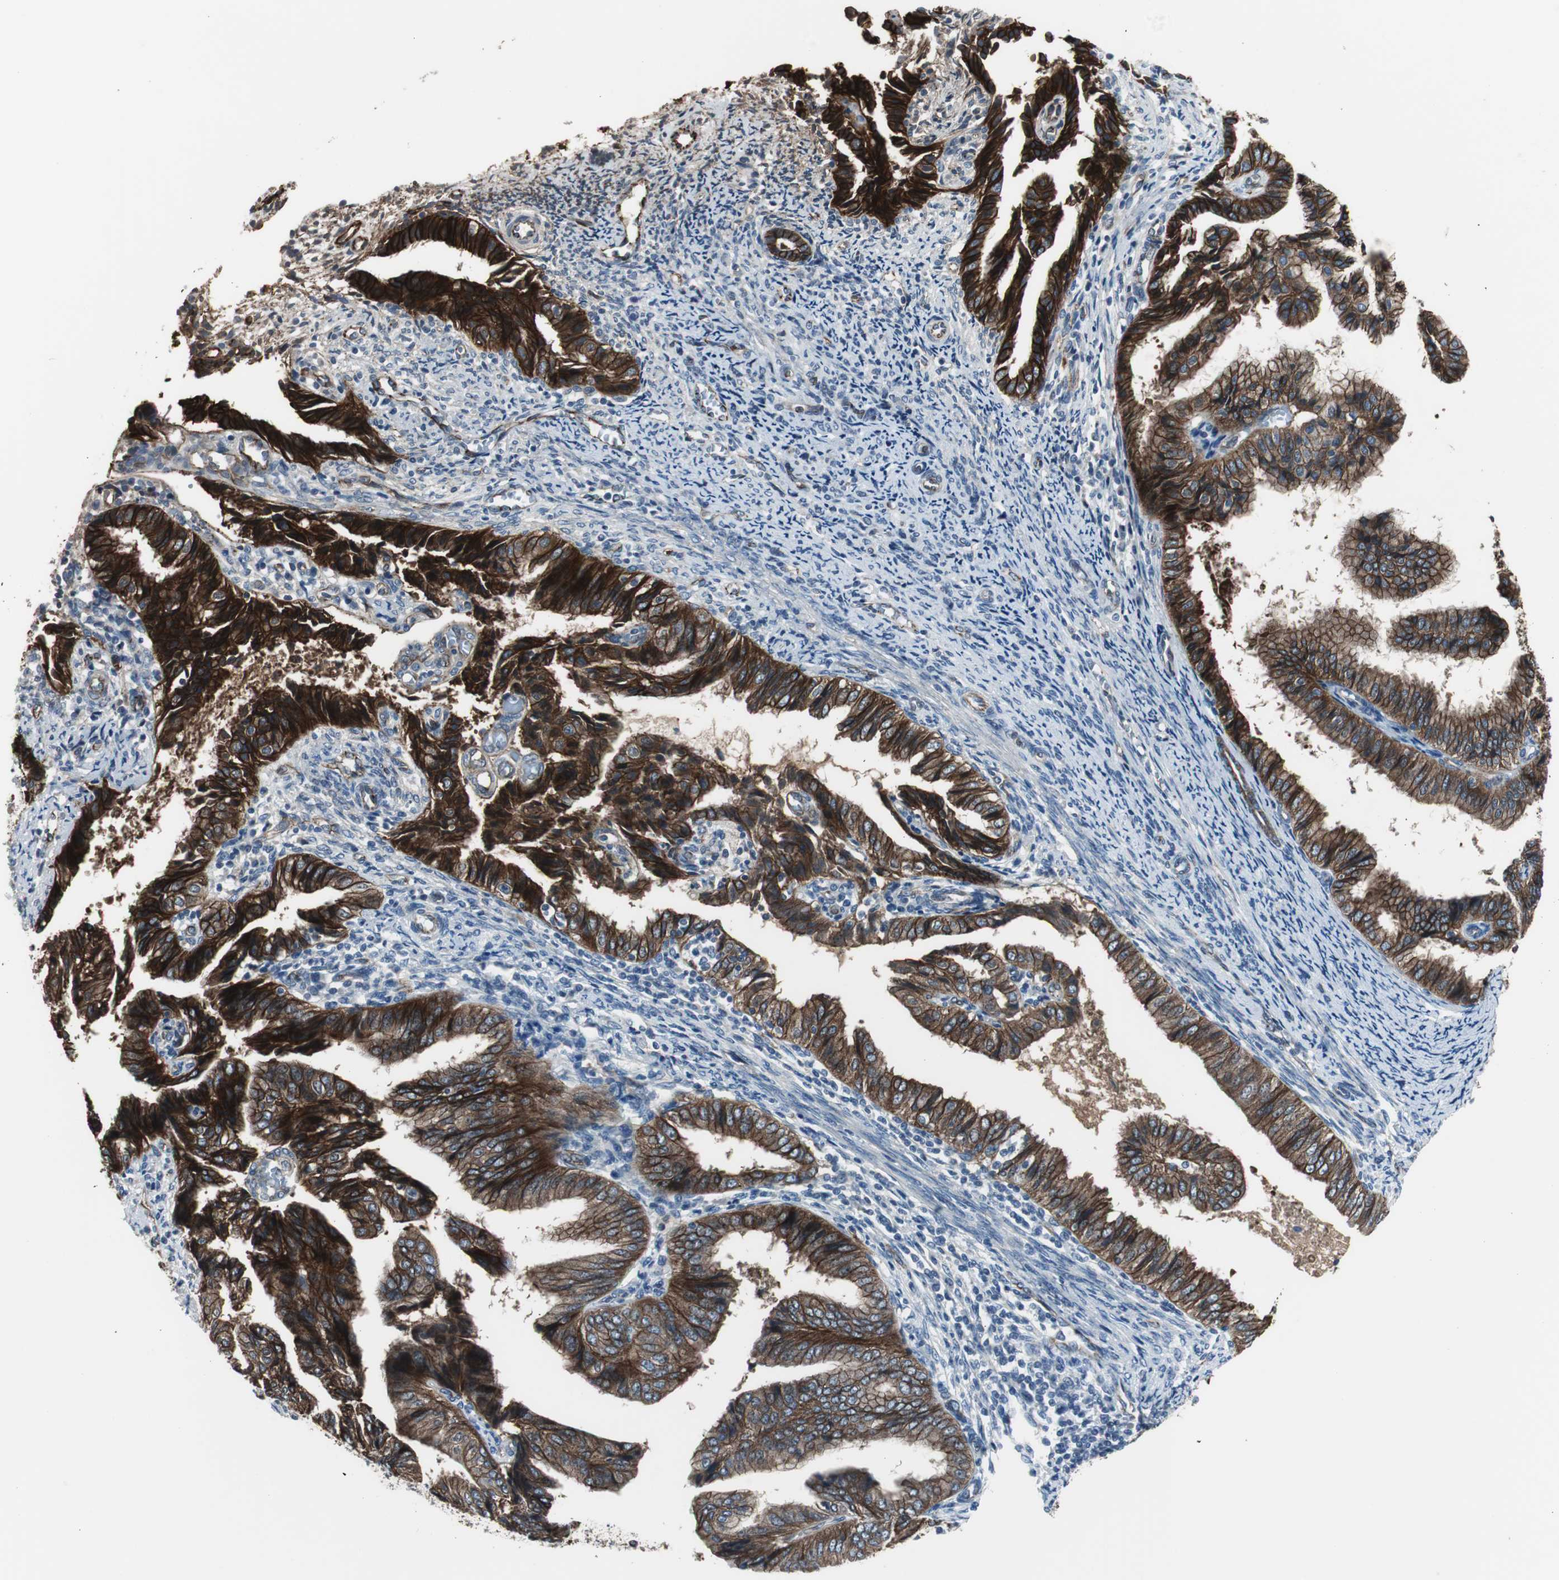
{"staining": {"intensity": "strong", "quantity": ">75%", "location": "cytoplasmic/membranous"}, "tissue": "endometrial cancer", "cell_type": "Tumor cells", "image_type": "cancer", "snomed": [{"axis": "morphology", "description": "Adenocarcinoma, NOS"}, {"axis": "topography", "description": "Endometrium"}], "caption": "Human endometrial cancer (adenocarcinoma) stained for a protein (brown) displays strong cytoplasmic/membranous positive staining in about >75% of tumor cells.", "gene": "STXBP4", "patient": {"sex": "female", "age": 58}}